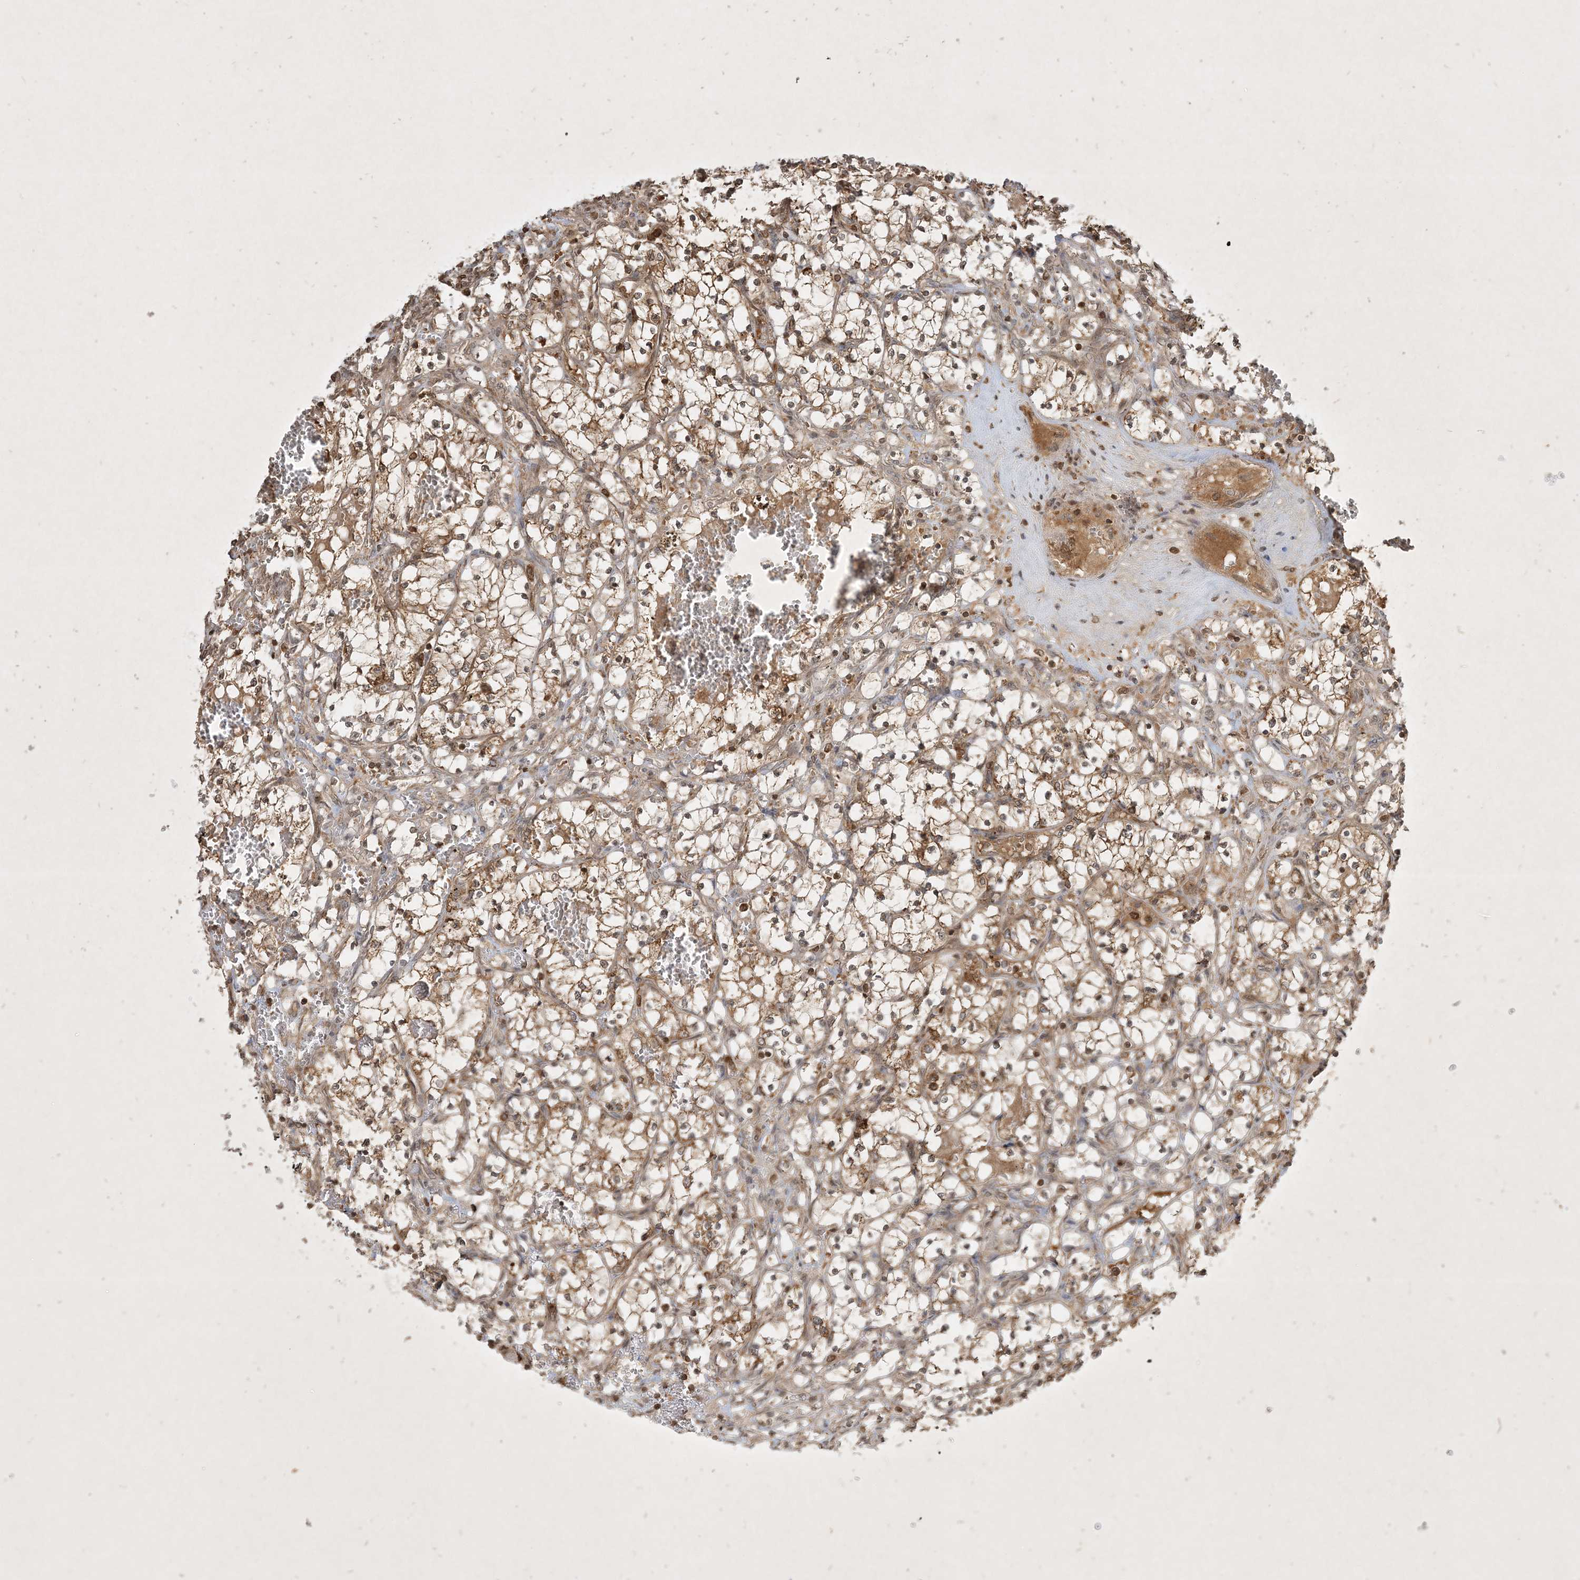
{"staining": {"intensity": "moderate", "quantity": ">75%", "location": "cytoplasmic/membranous"}, "tissue": "renal cancer", "cell_type": "Tumor cells", "image_type": "cancer", "snomed": [{"axis": "morphology", "description": "Adenocarcinoma, NOS"}, {"axis": "topography", "description": "Kidney"}], "caption": "High-magnification brightfield microscopy of renal cancer stained with DAB (3,3'-diaminobenzidine) (brown) and counterstained with hematoxylin (blue). tumor cells exhibit moderate cytoplasmic/membranous positivity is present in about>75% of cells.", "gene": "PLTP", "patient": {"sex": "female", "age": 69}}